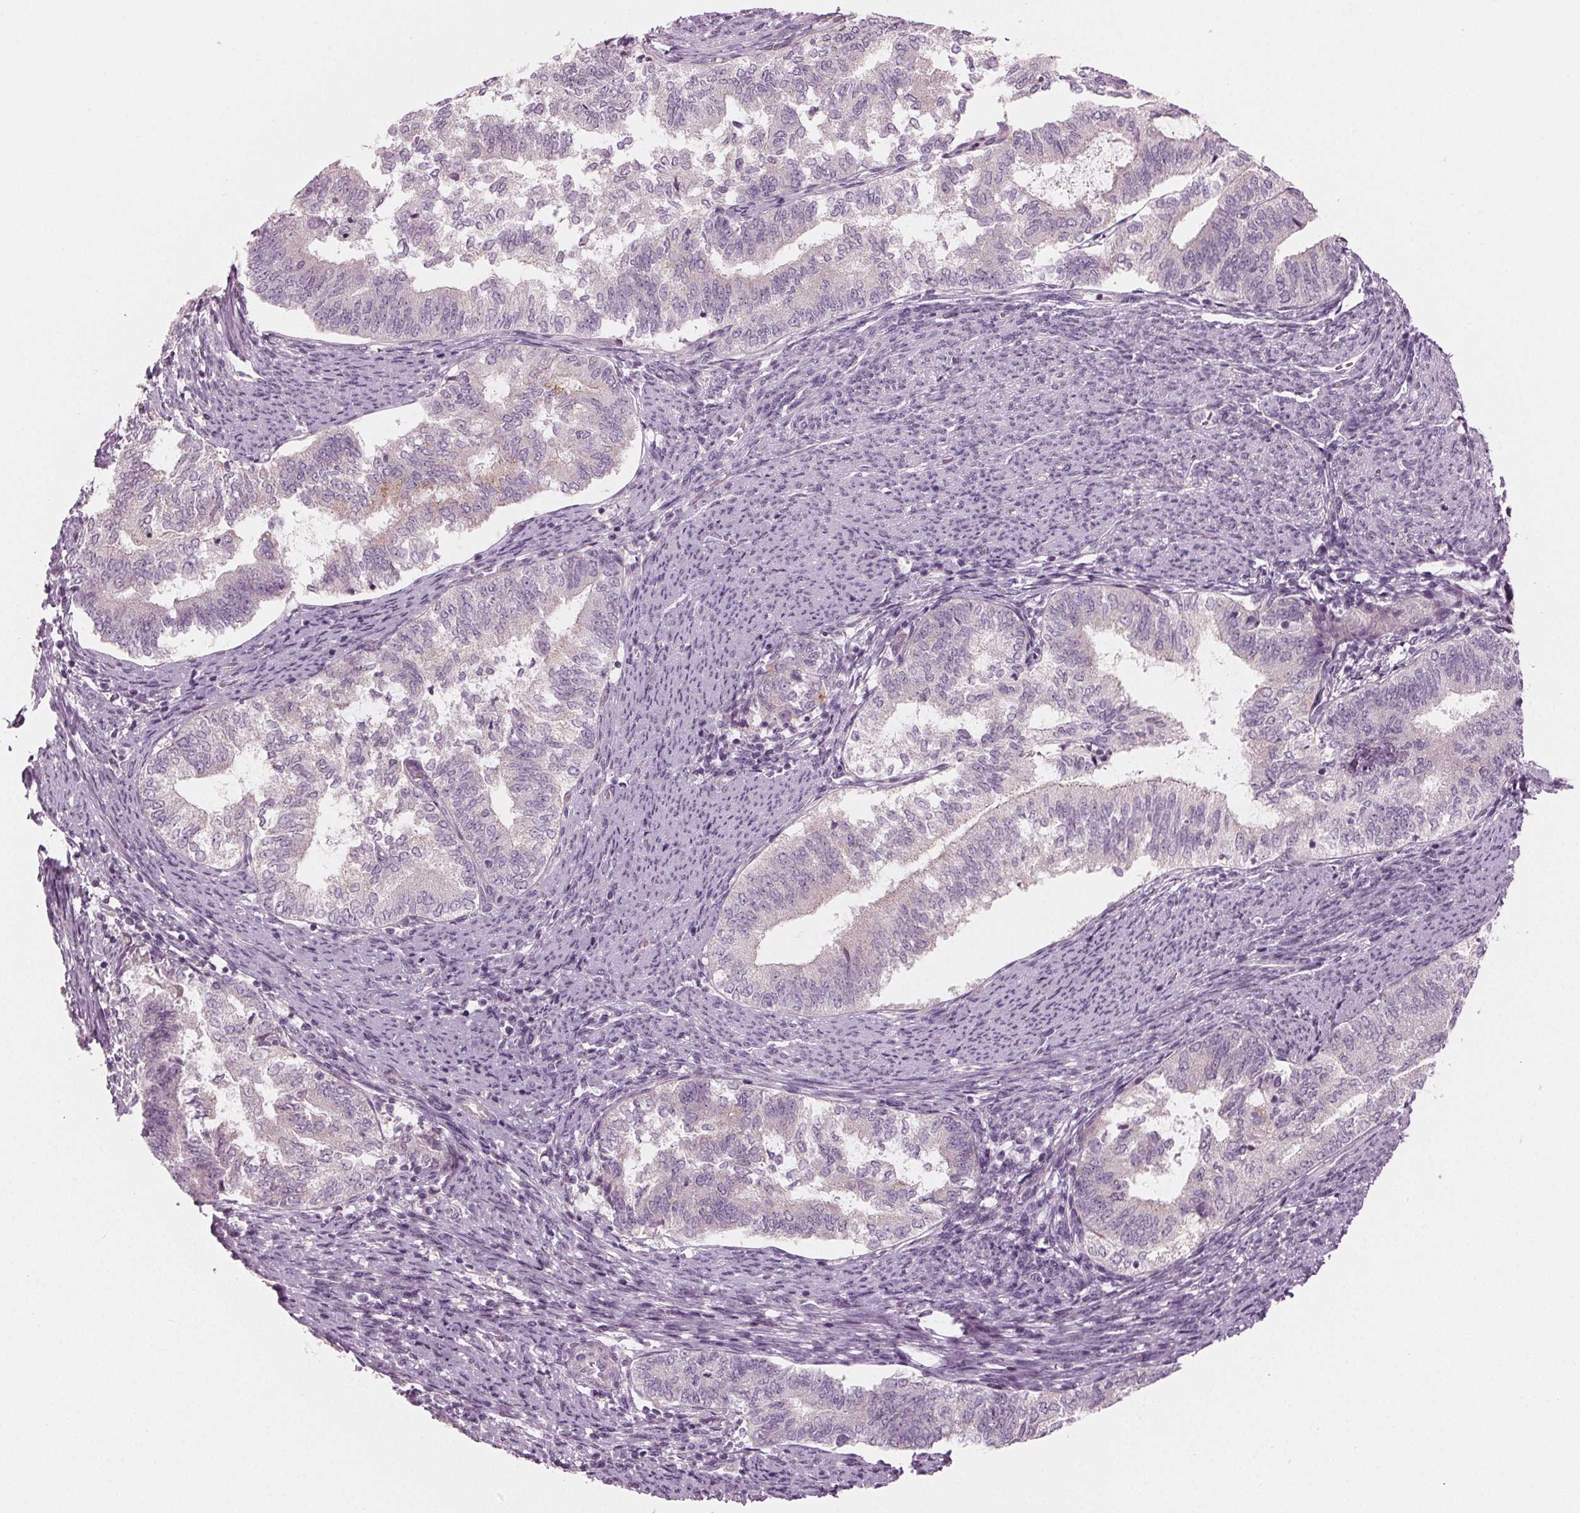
{"staining": {"intensity": "negative", "quantity": "none", "location": "none"}, "tissue": "endometrial cancer", "cell_type": "Tumor cells", "image_type": "cancer", "snomed": [{"axis": "morphology", "description": "Adenocarcinoma, NOS"}, {"axis": "topography", "description": "Endometrium"}], "caption": "An immunohistochemistry (IHC) histopathology image of endometrial cancer (adenocarcinoma) is shown. There is no staining in tumor cells of endometrial cancer (adenocarcinoma).", "gene": "PRAP1", "patient": {"sex": "female", "age": 65}}